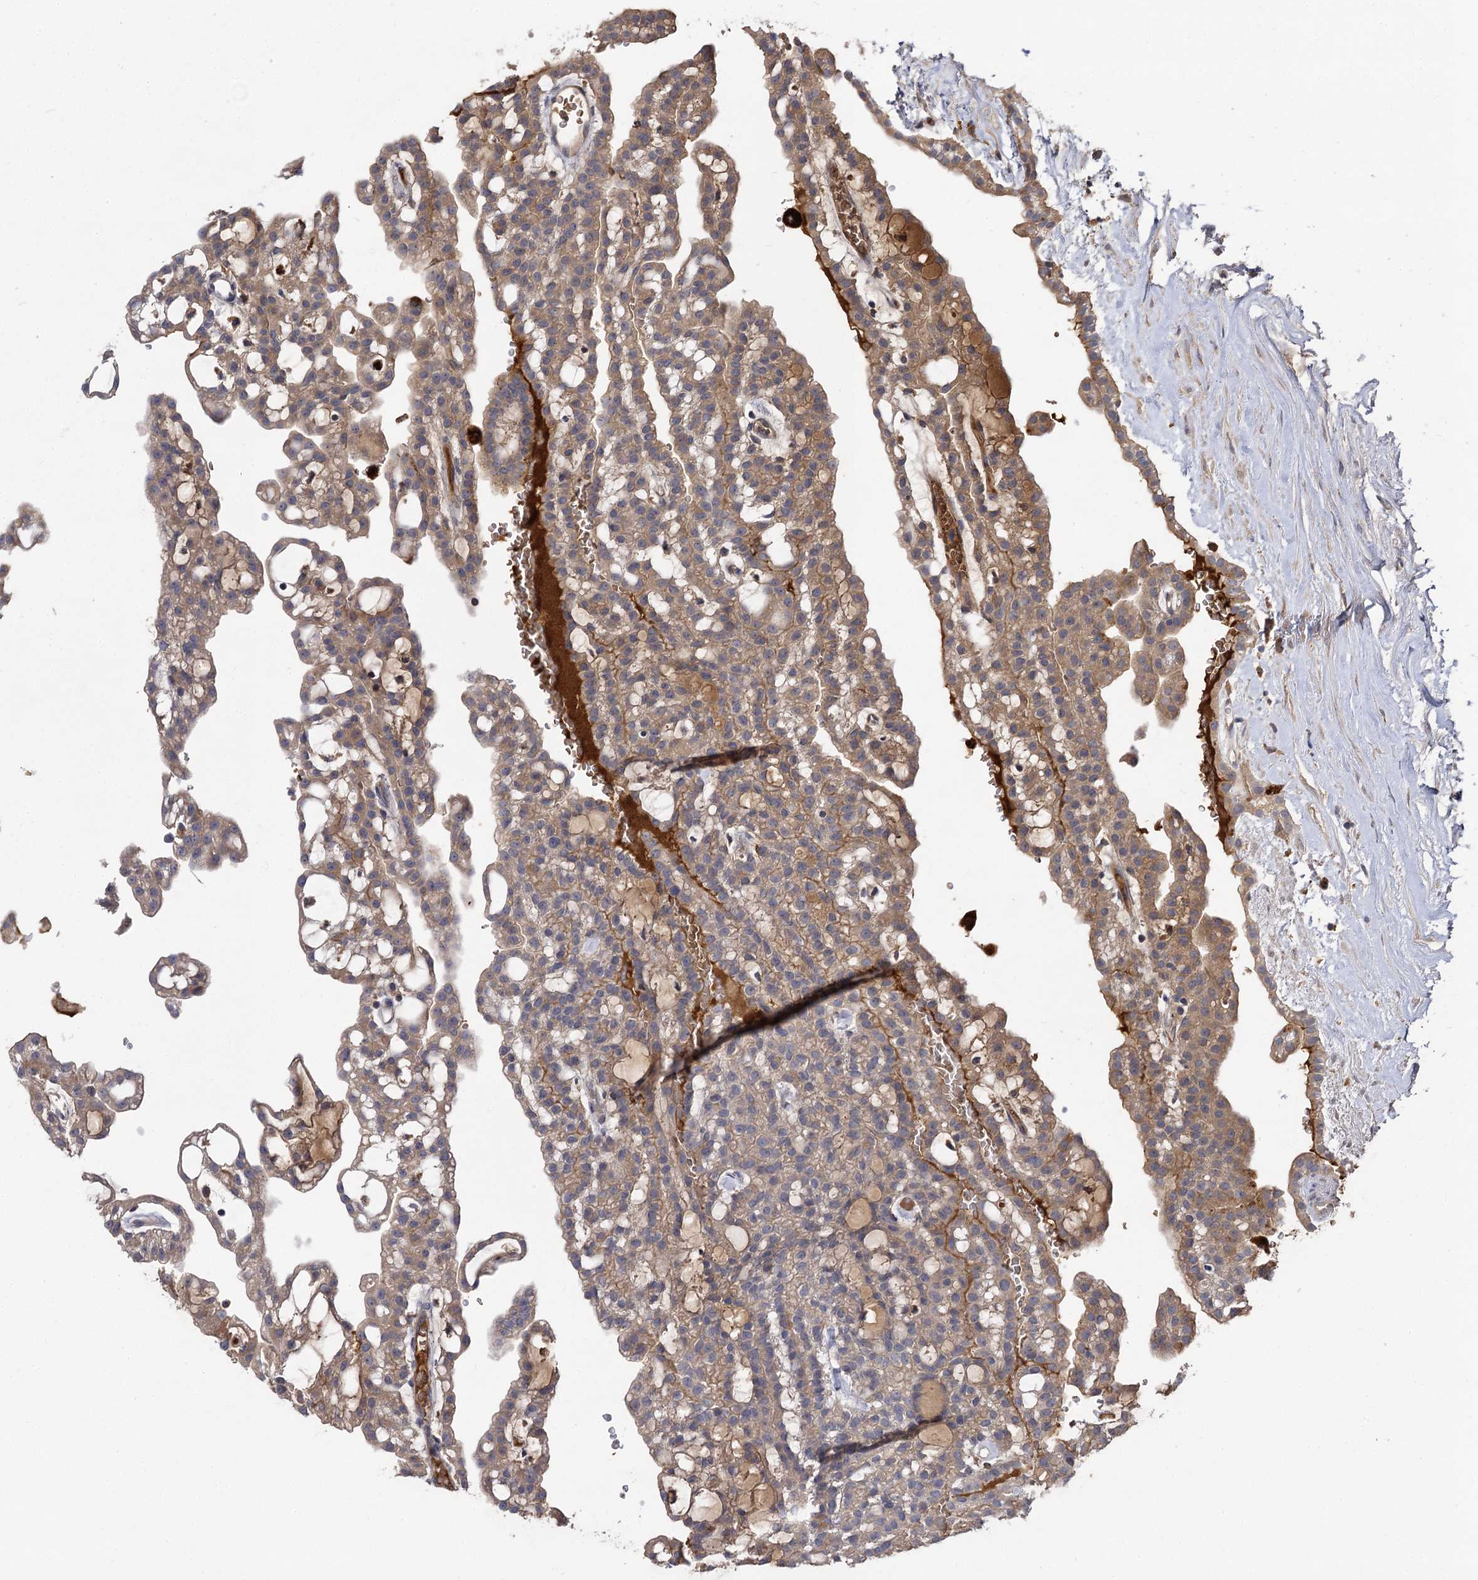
{"staining": {"intensity": "moderate", "quantity": "25%-75%", "location": "cytoplasmic/membranous"}, "tissue": "renal cancer", "cell_type": "Tumor cells", "image_type": "cancer", "snomed": [{"axis": "morphology", "description": "Adenocarcinoma, NOS"}, {"axis": "topography", "description": "Kidney"}], "caption": "Immunohistochemistry (IHC) photomicrograph of adenocarcinoma (renal) stained for a protein (brown), which shows medium levels of moderate cytoplasmic/membranous expression in approximately 25%-75% of tumor cells.", "gene": "USP50", "patient": {"sex": "male", "age": 63}}